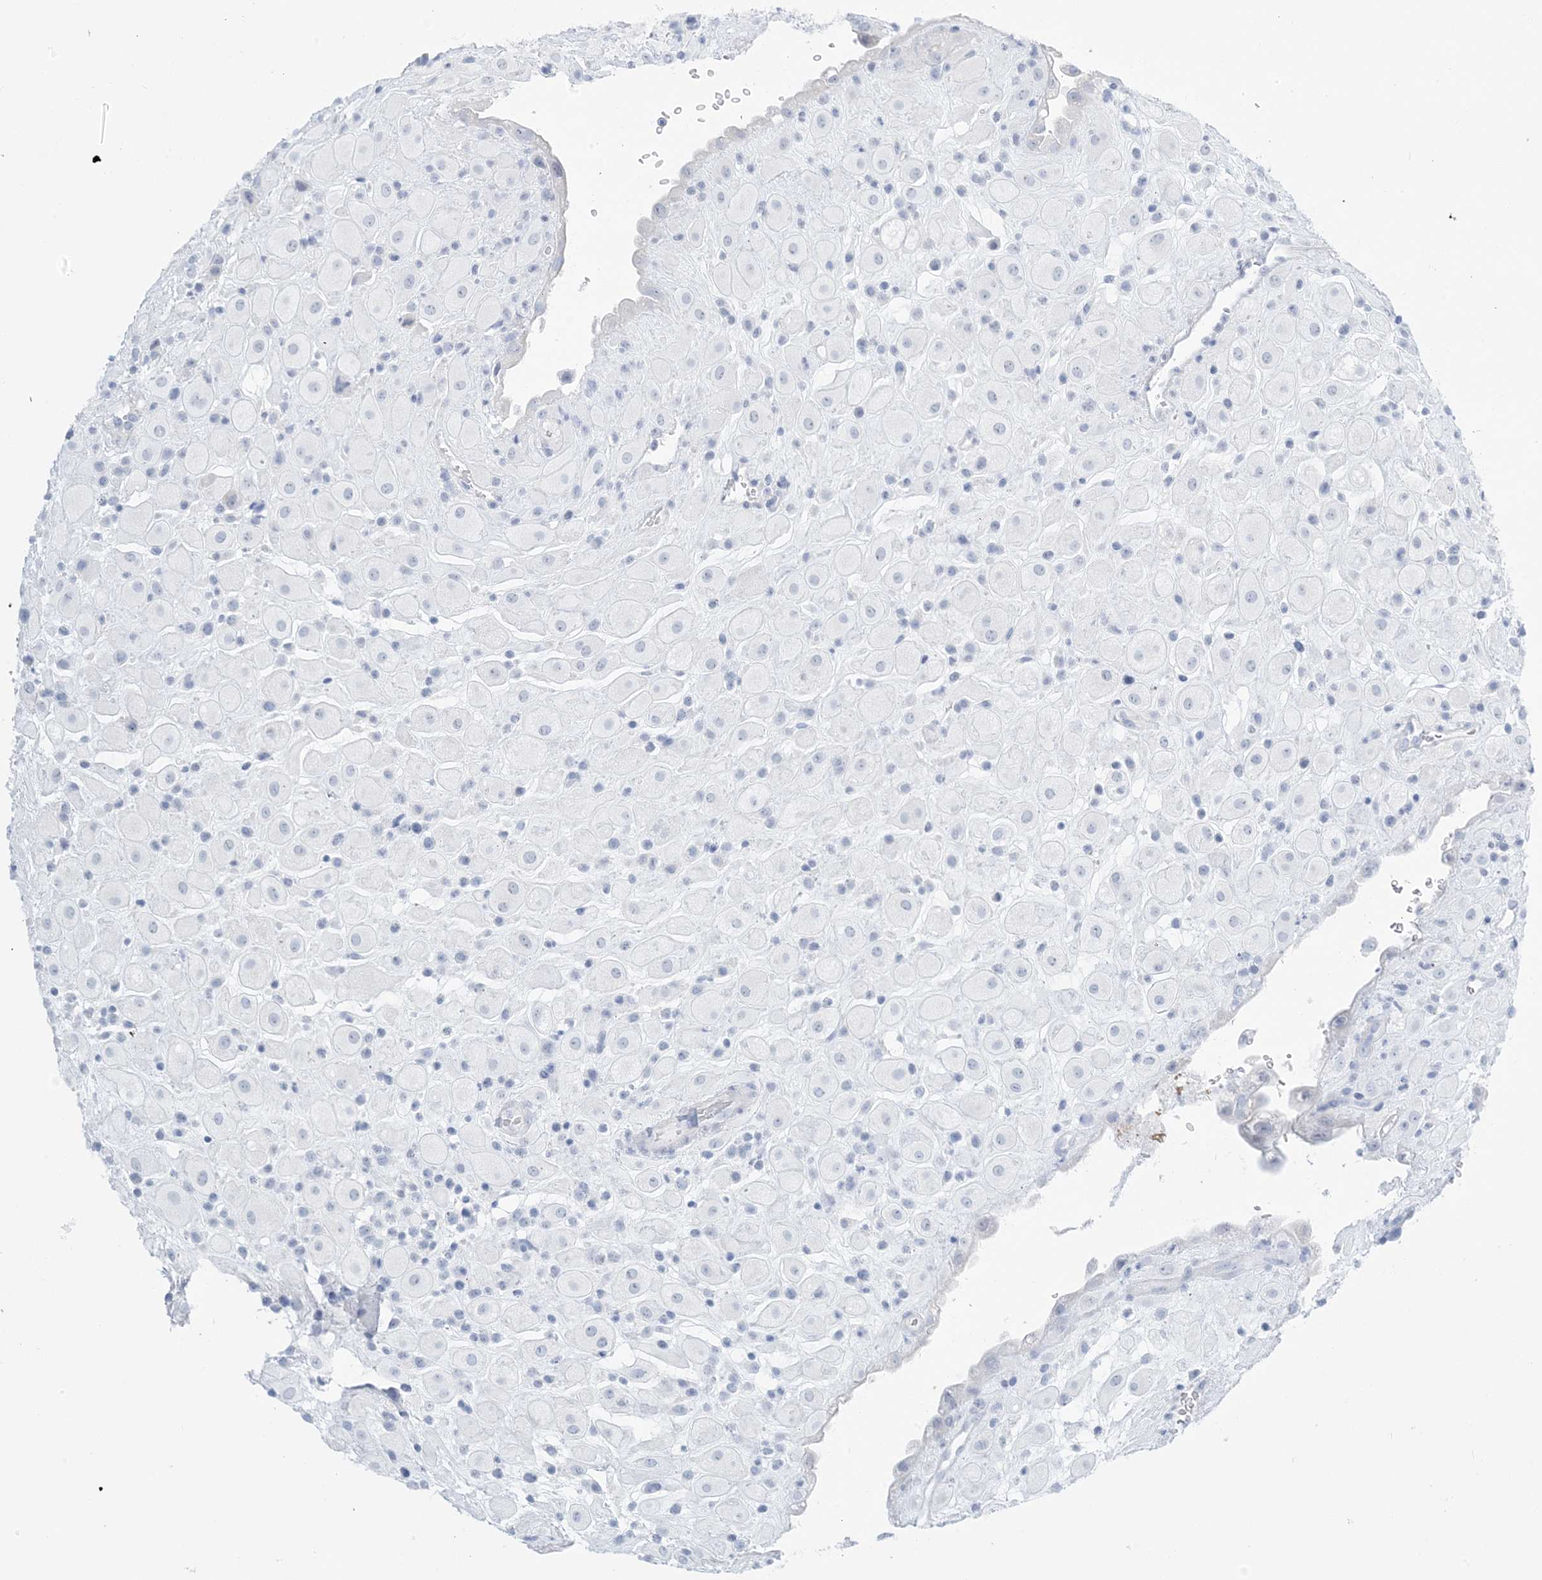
{"staining": {"intensity": "negative", "quantity": "none", "location": "none"}, "tissue": "placenta", "cell_type": "Decidual cells", "image_type": "normal", "snomed": [{"axis": "morphology", "description": "Normal tissue, NOS"}, {"axis": "topography", "description": "Placenta"}], "caption": "Immunohistochemical staining of normal placenta shows no significant expression in decidual cells.", "gene": "AGXT", "patient": {"sex": "female", "age": 35}}